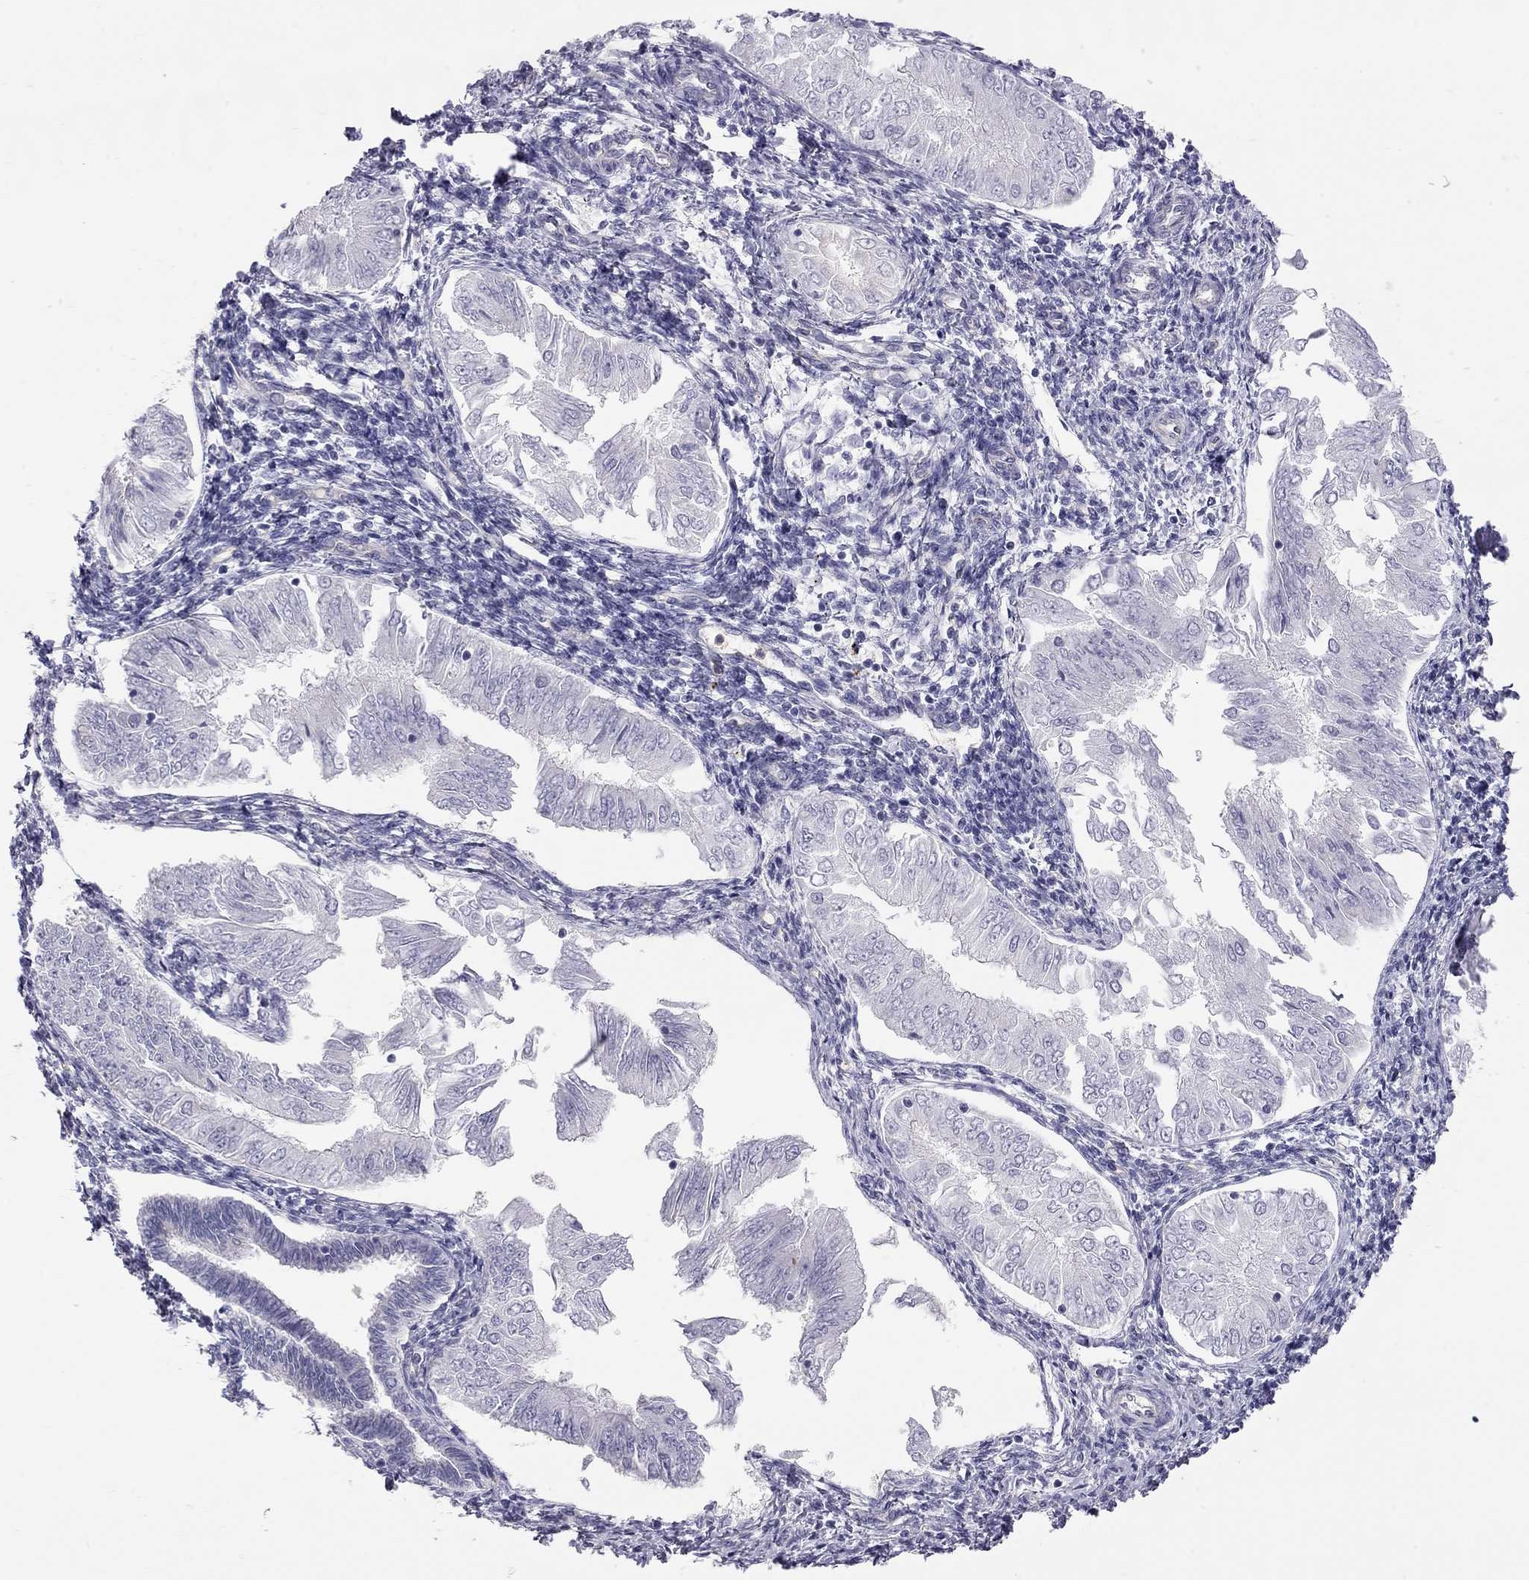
{"staining": {"intensity": "negative", "quantity": "none", "location": "none"}, "tissue": "endometrial cancer", "cell_type": "Tumor cells", "image_type": "cancer", "snomed": [{"axis": "morphology", "description": "Adenocarcinoma, NOS"}, {"axis": "topography", "description": "Endometrium"}], "caption": "This is an IHC image of human endometrial adenocarcinoma. There is no staining in tumor cells.", "gene": "TDRD6", "patient": {"sex": "female", "age": 53}}